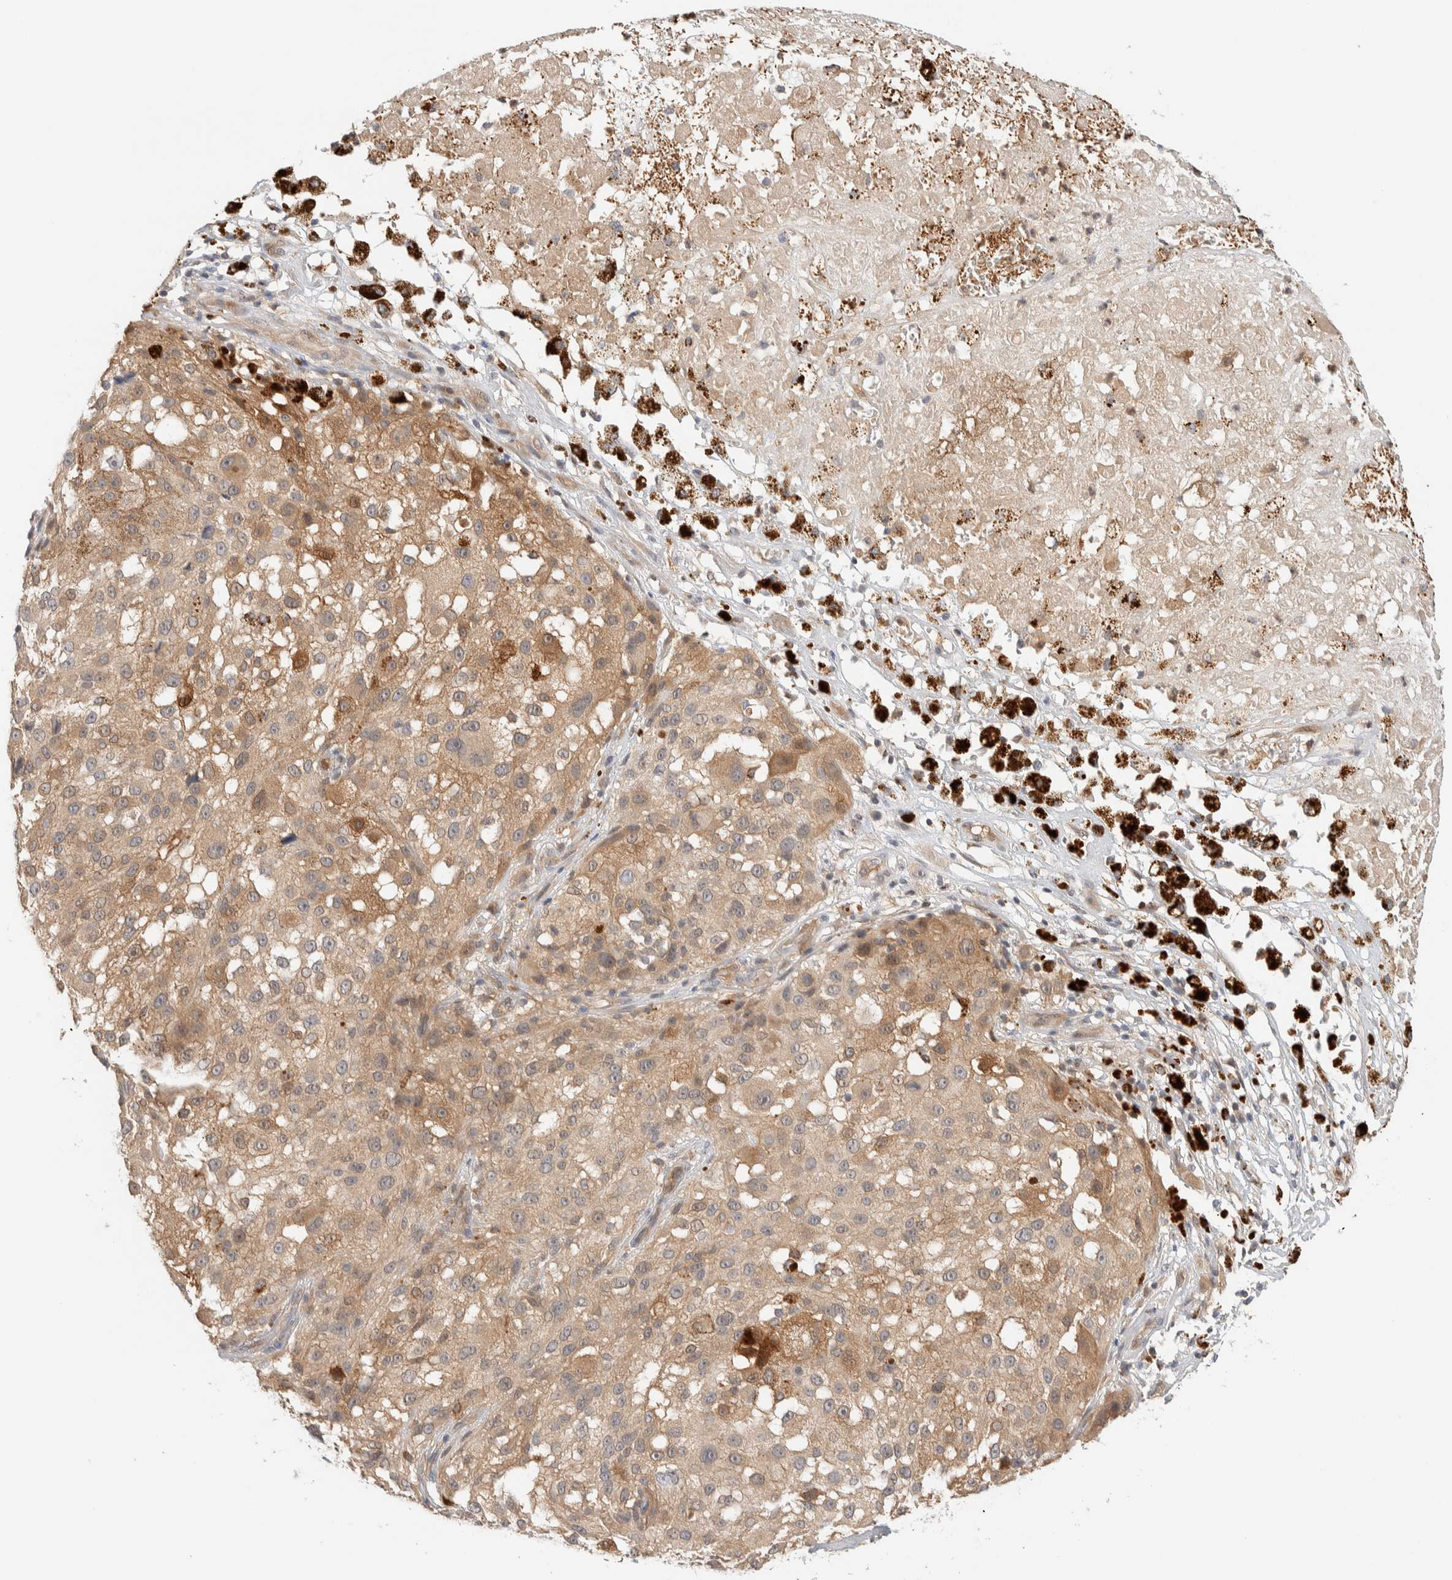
{"staining": {"intensity": "moderate", "quantity": ">75%", "location": "cytoplasmic/membranous"}, "tissue": "melanoma", "cell_type": "Tumor cells", "image_type": "cancer", "snomed": [{"axis": "morphology", "description": "Necrosis, NOS"}, {"axis": "morphology", "description": "Malignant melanoma, NOS"}, {"axis": "topography", "description": "Skin"}], "caption": "Immunohistochemical staining of human malignant melanoma reveals moderate cytoplasmic/membranous protein expression in about >75% of tumor cells. Ihc stains the protein in brown and the nuclei are stained blue.", "gene": "GCLM", "patient": {"sex": "female", "age": 87}}